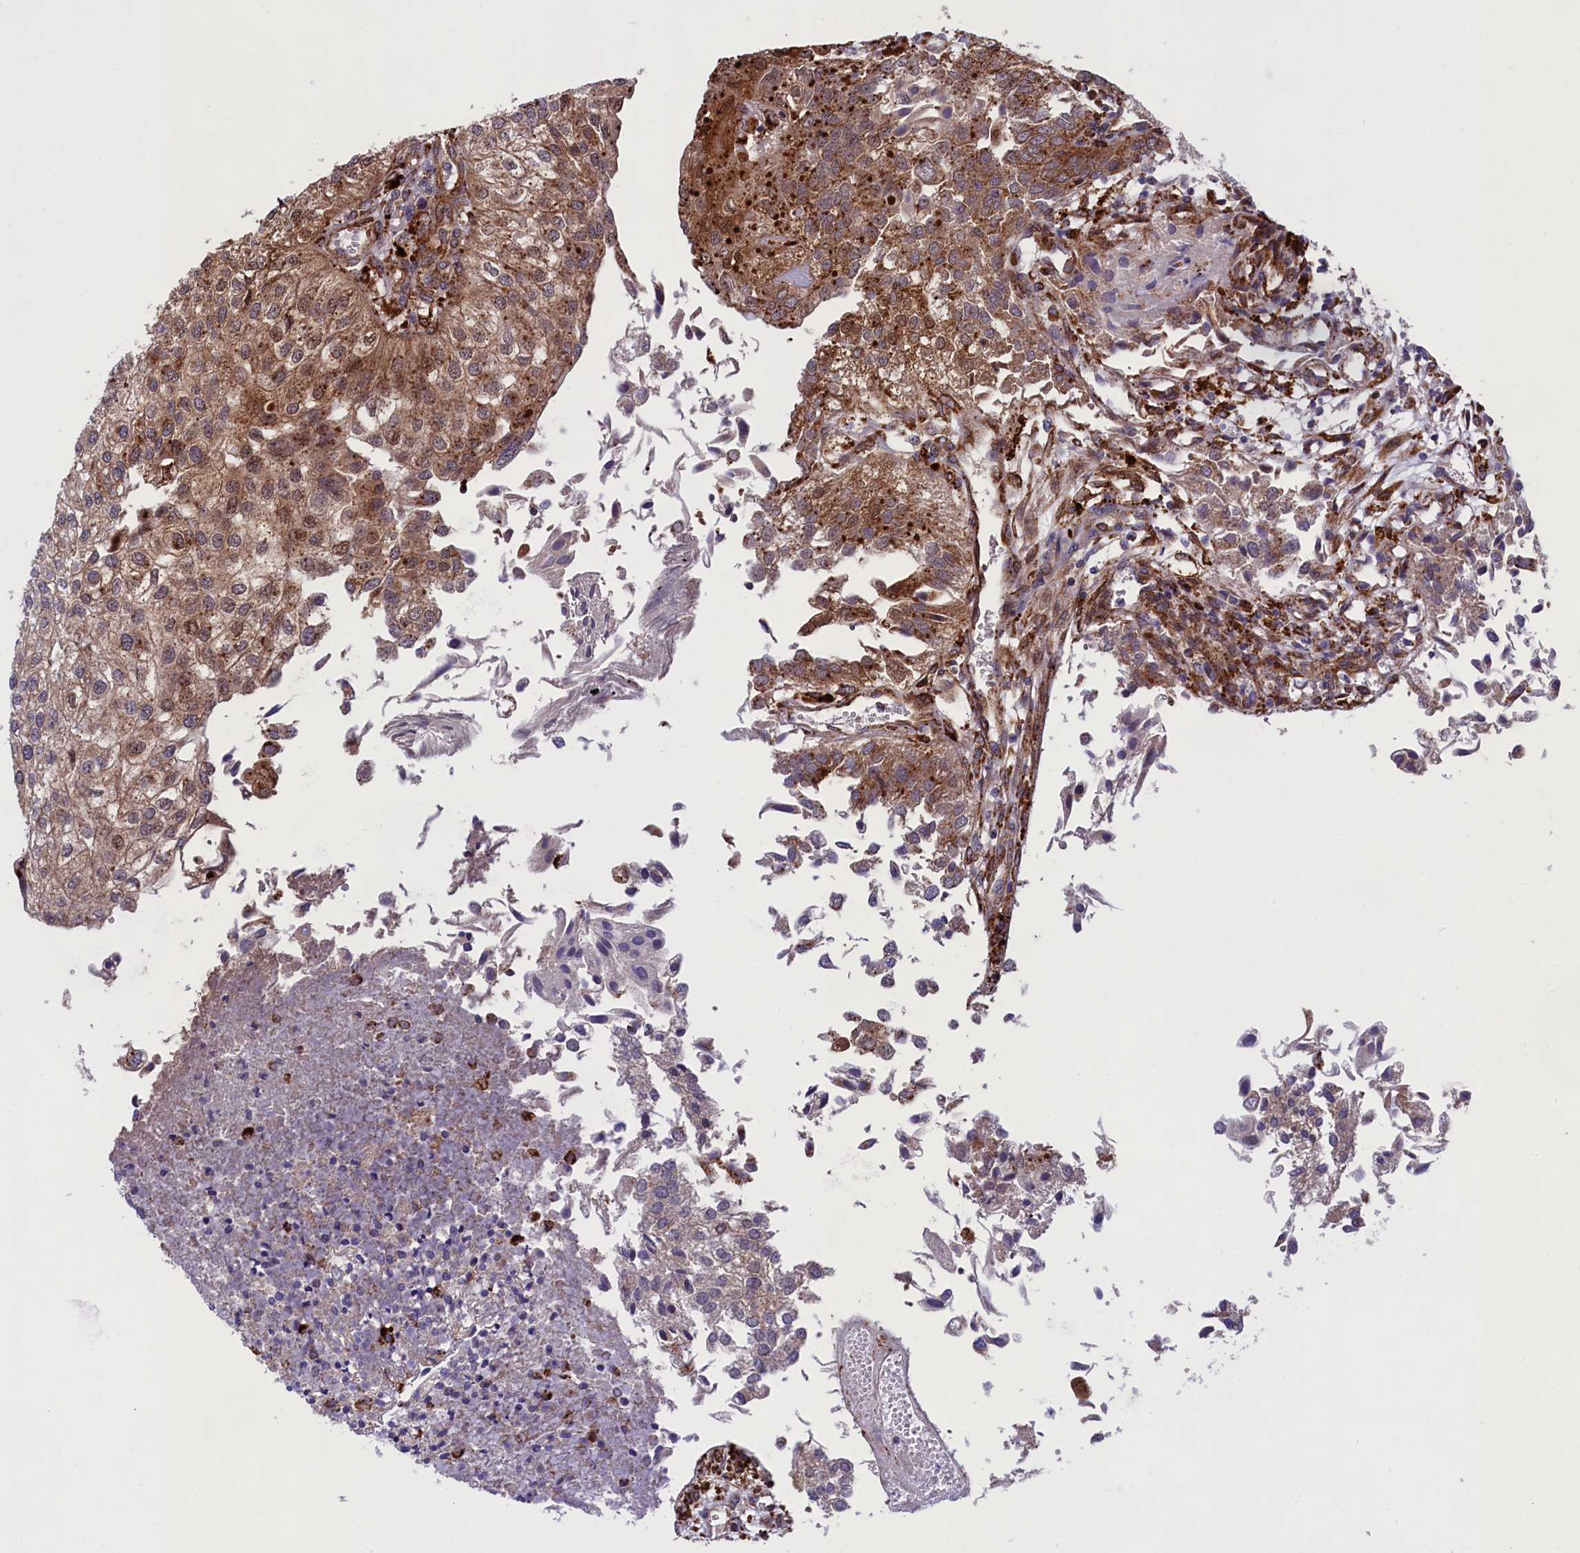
{"staining": {"intensity": "moderate", "quantity": "25%-75%", "location": "cytoplasmic/membranous,nuclear"}, "tissue": "urothelial cancer", "cell_type": "Tumor cells", "image_type": "cancer", "snomed": [{"axis": "morphology", "description": "Urothelial carcinoma, Low grade"}, {"axis": "topography", "description": "Urinary bladder"}], "caption": "Immunohistochemical staining of urothelial carcinoma (low-grade) reveals medium levels of moderate cytoplasmic/membranous and nuclear protein staining in approximately 25%-75% of tumor cells.", "gene": "MAN2B1", "patient": {"sex": "female", "age": 89}}